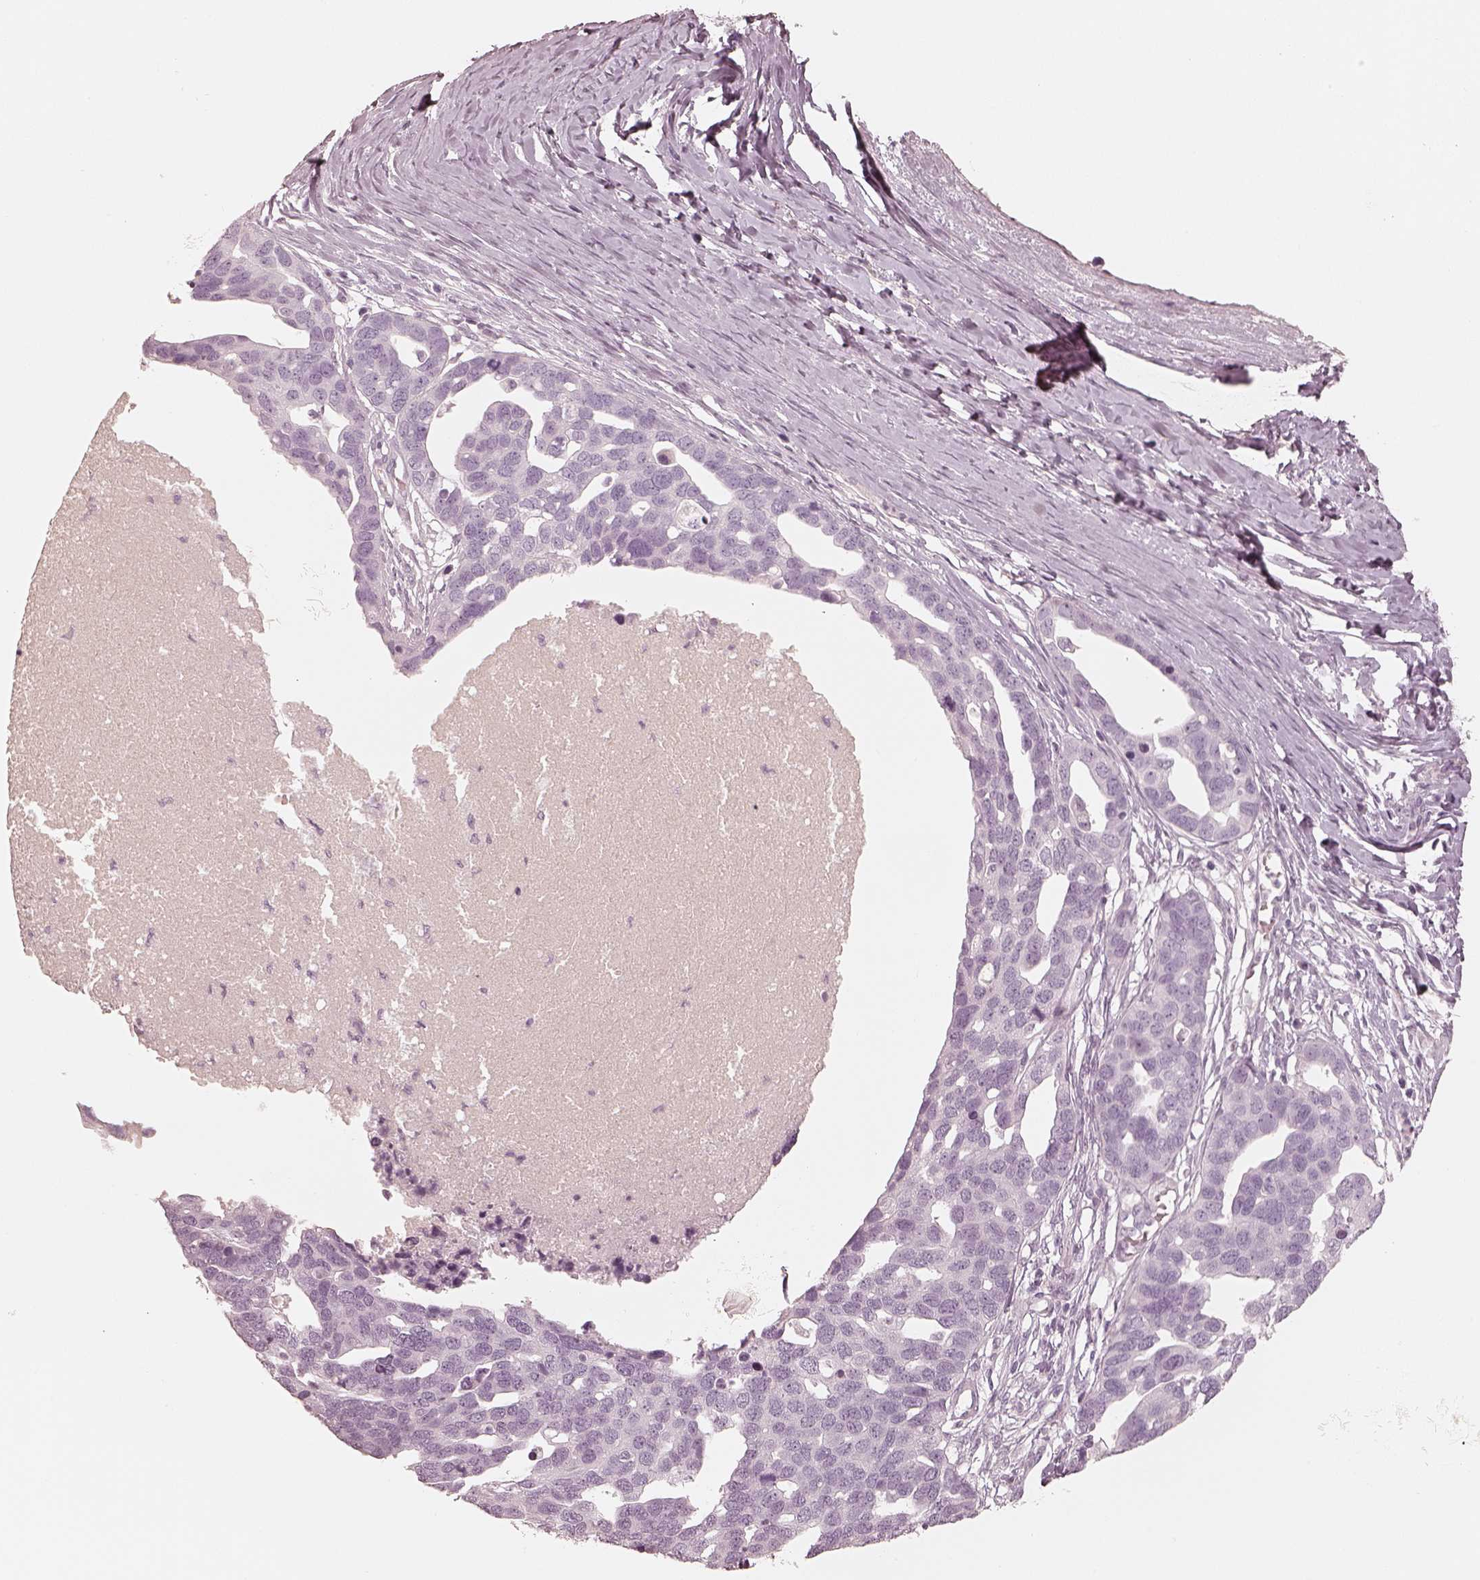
{"staining": {"intensity": "negative", "quantity": "none", "location": "none"}, "tissue": "ovarian cancer", "cell_type": "Tumor cells", "image_type": "cancer", "snomed": [{"axis": "morphology", "description": "Cystadenocarcinoma, serous, NOS"}, {"axis": "topography", "description": "Ovary"}], "caption": "Photomicrograph shows no protein positivity in tumor cells of ovarian serous cystadenocarcinoma tissue. Brightfield microscopy of immunohistochemistry stained with DAB (3,3'-diaminobenzidine) (brown) and hematoxylin (blue), captured at high magnification.", "gene": "KRT82", "patient": {"sex": "female", "age": 54}}